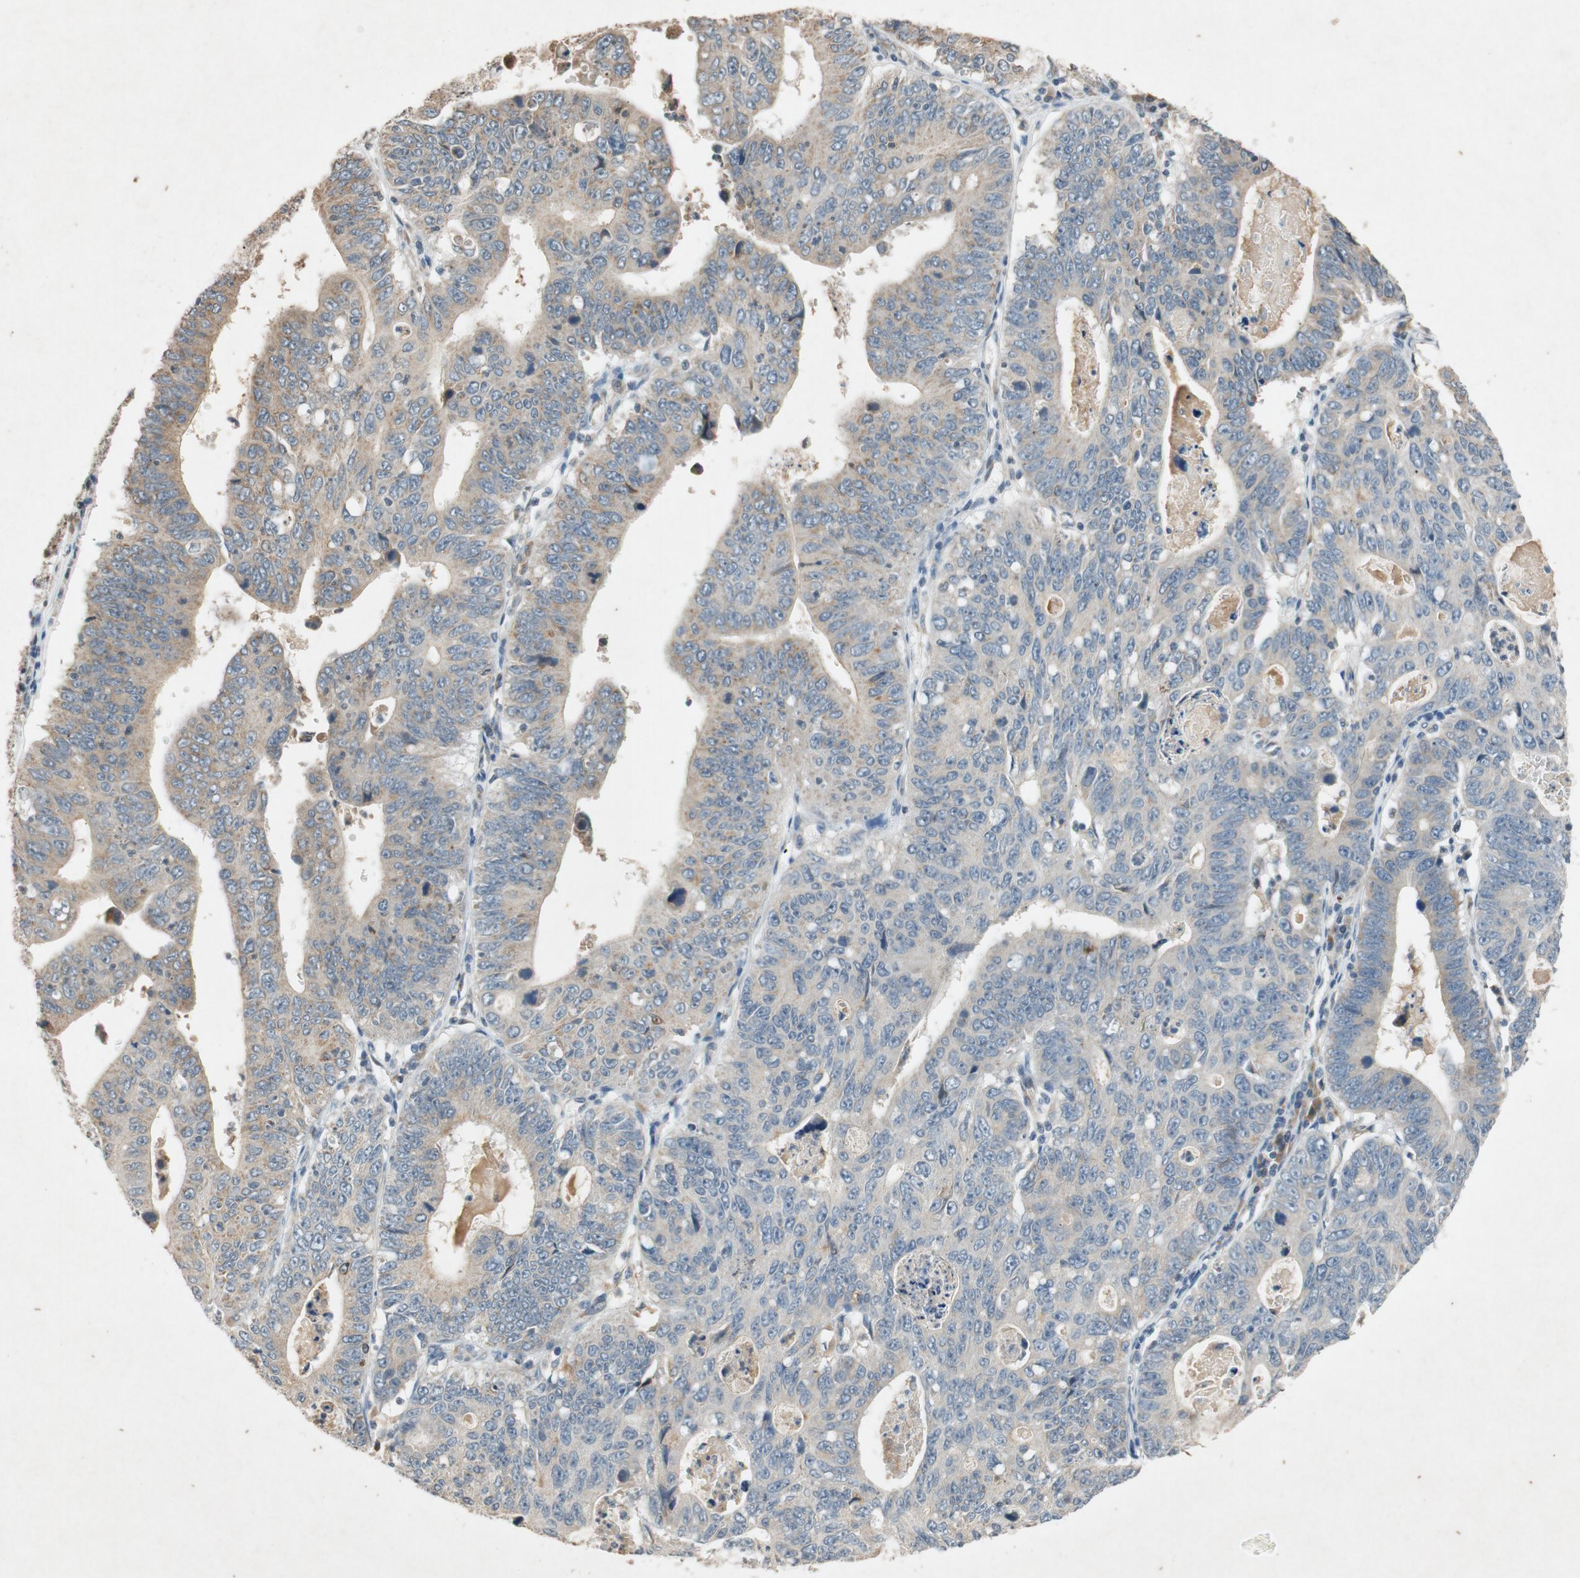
{"staining": {"intensity": "weak", "quantity": ">75%", "location": "cytoplasmic/membranous"}, "tissue": "stomach cancer", "cell_type": "Tumor cells", "image_type": "cancer", "snomed": [{"axis": "morphology", "description": "Adenocarcinoma, NOS"}, {"axis": "topography", "description": "Stomach"}], "caption": "This is a micrograph of immunohistochemistry (IHC) staining of adenocarcinoma (stomach), which shows weak staining in the cytoplasmic/membranous of tumor cells.", "gene": "ATP2C1", "patient": {"sex": "male", "age": 59}}